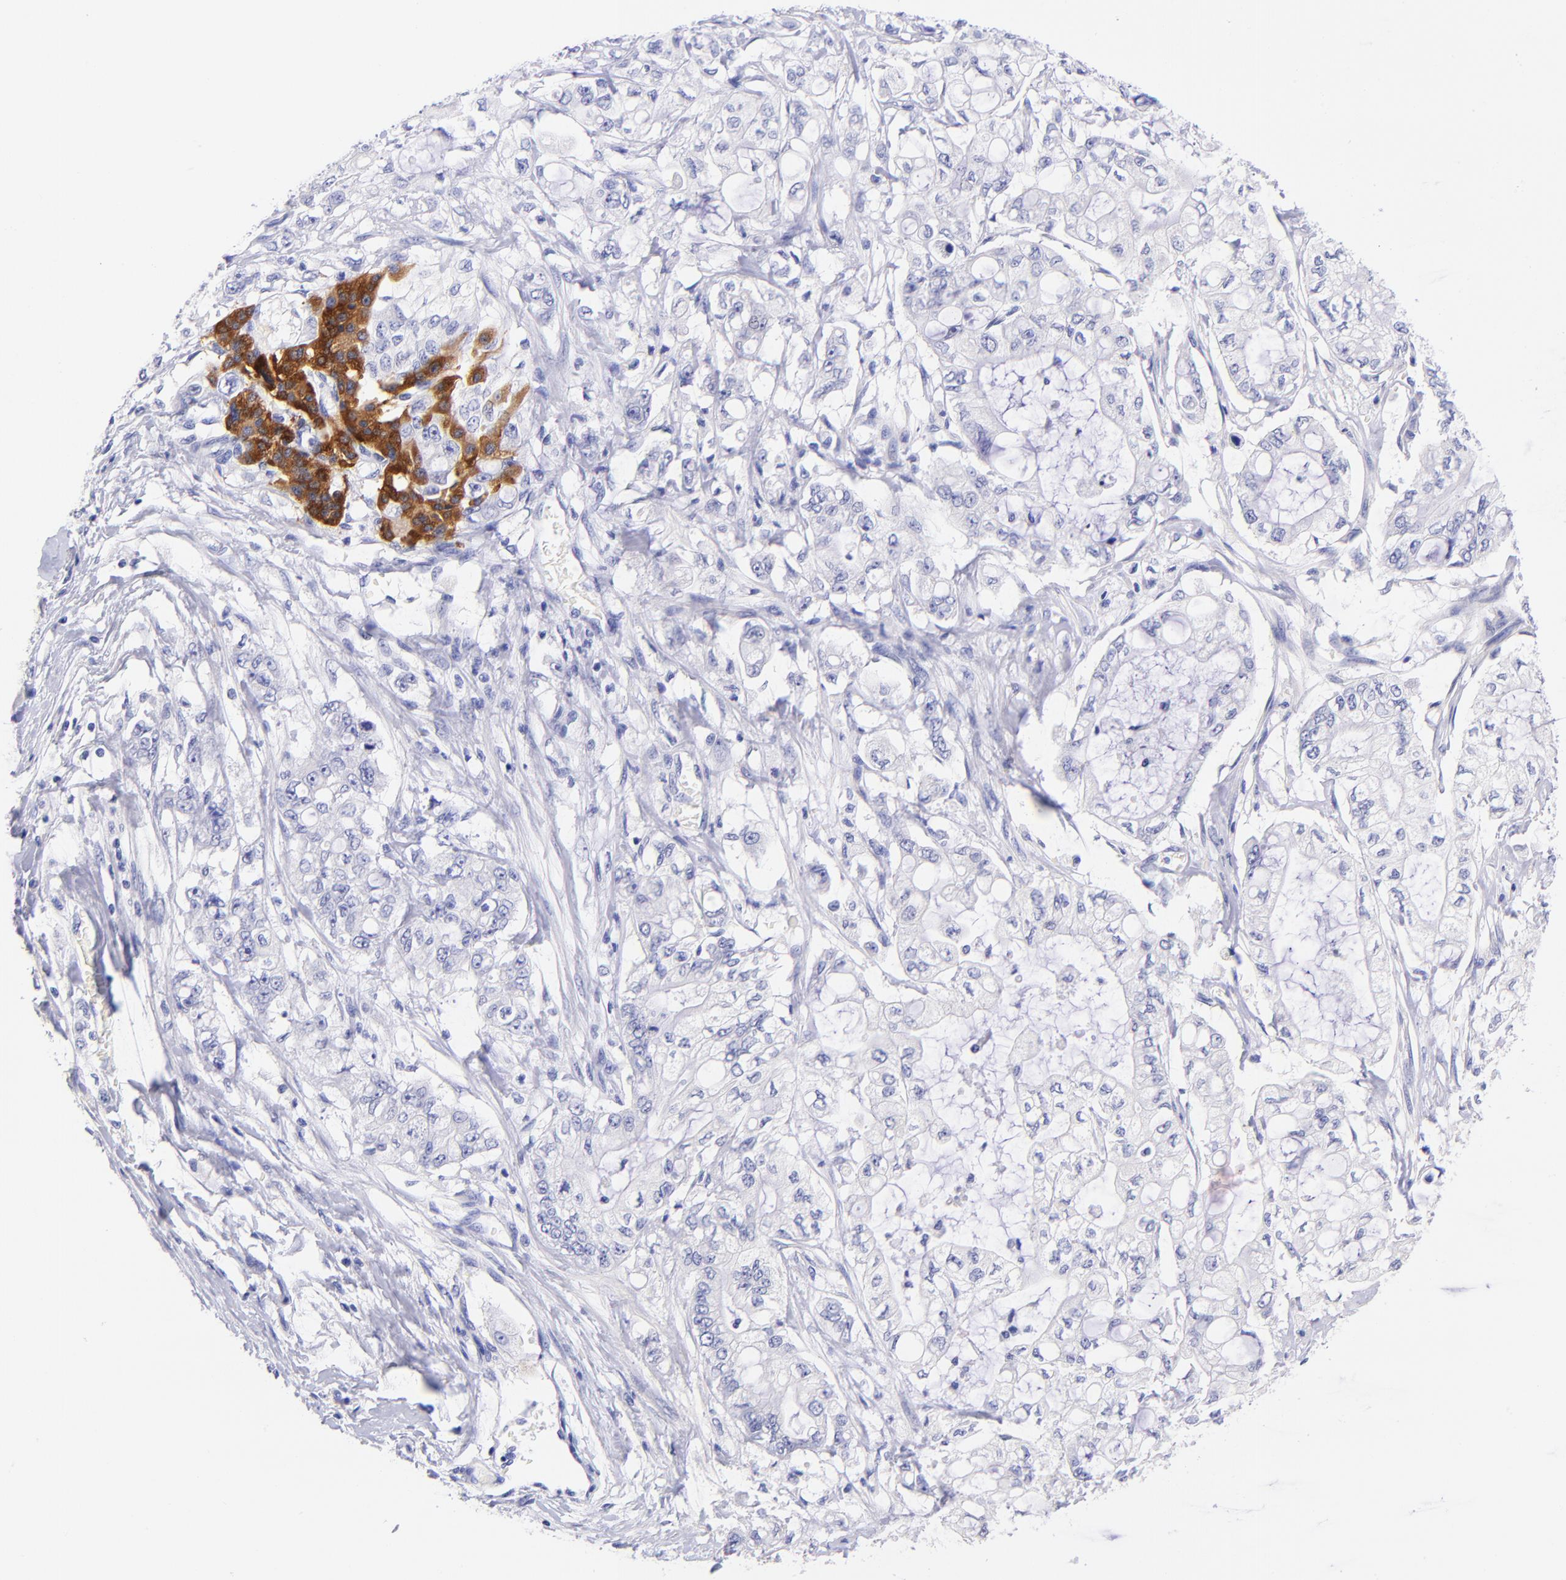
{"staining": {"intensity": "negative", "quantity": "none", "location": "none"}, "tissue": "pancreatic cancer", "cell_type": "Tumor cells", "image_type": "cancer", "snomed": [{"axis": "morphology", "description": "Adenocarcinoma, NOS"}, {"axis": "topography", "description": "Pancreas"}], "caption": "Tumor cells are negative for protein expression in human pancreatic adenocarcinoma.", "gene": "RAB3B", "patient": {"sex": "male", "age": 79}}